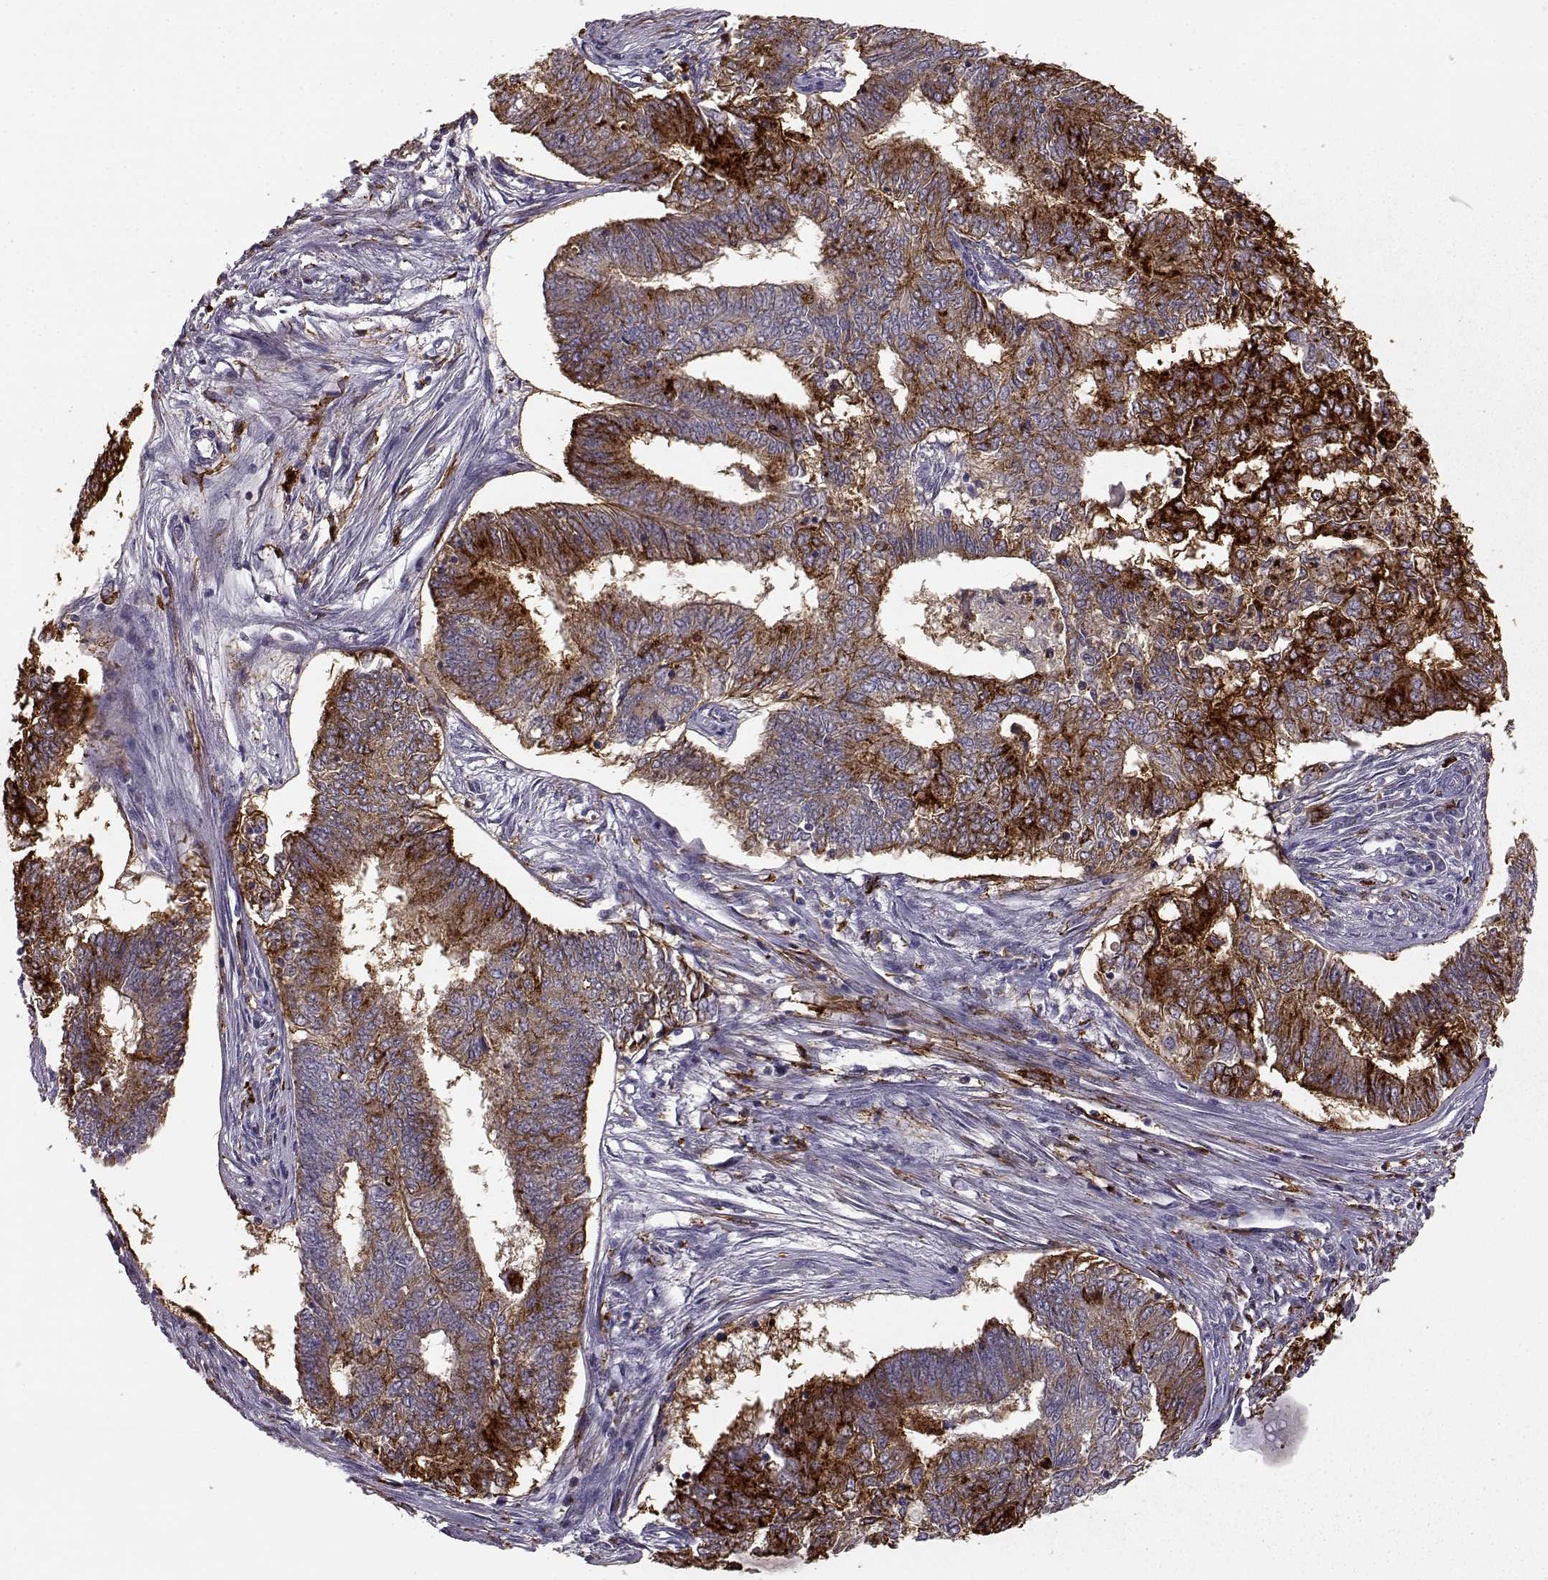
{"staining": {"intensity": "moderate", "quantity": "25%-75%", "location": "cytoplasmic/membranous"}, "tissue": "endometrial cancer", "cell_type": "Tumor cells", "image_type": "cancer", "snomed": [{"axis": "morphology", "description": "Adenocarcinoma, NOS"}, {"axis": "topography", "description": "Endometrium"}], "caption": "IHC of endometrial cancer (adenocarcinoma) shows medium levels of moderate cytoplasmic/membranous positivity in approximately 25%-75% of tumor cells.", "gene": "CCNF", "patient": {"sex": "female", "age": 62}}